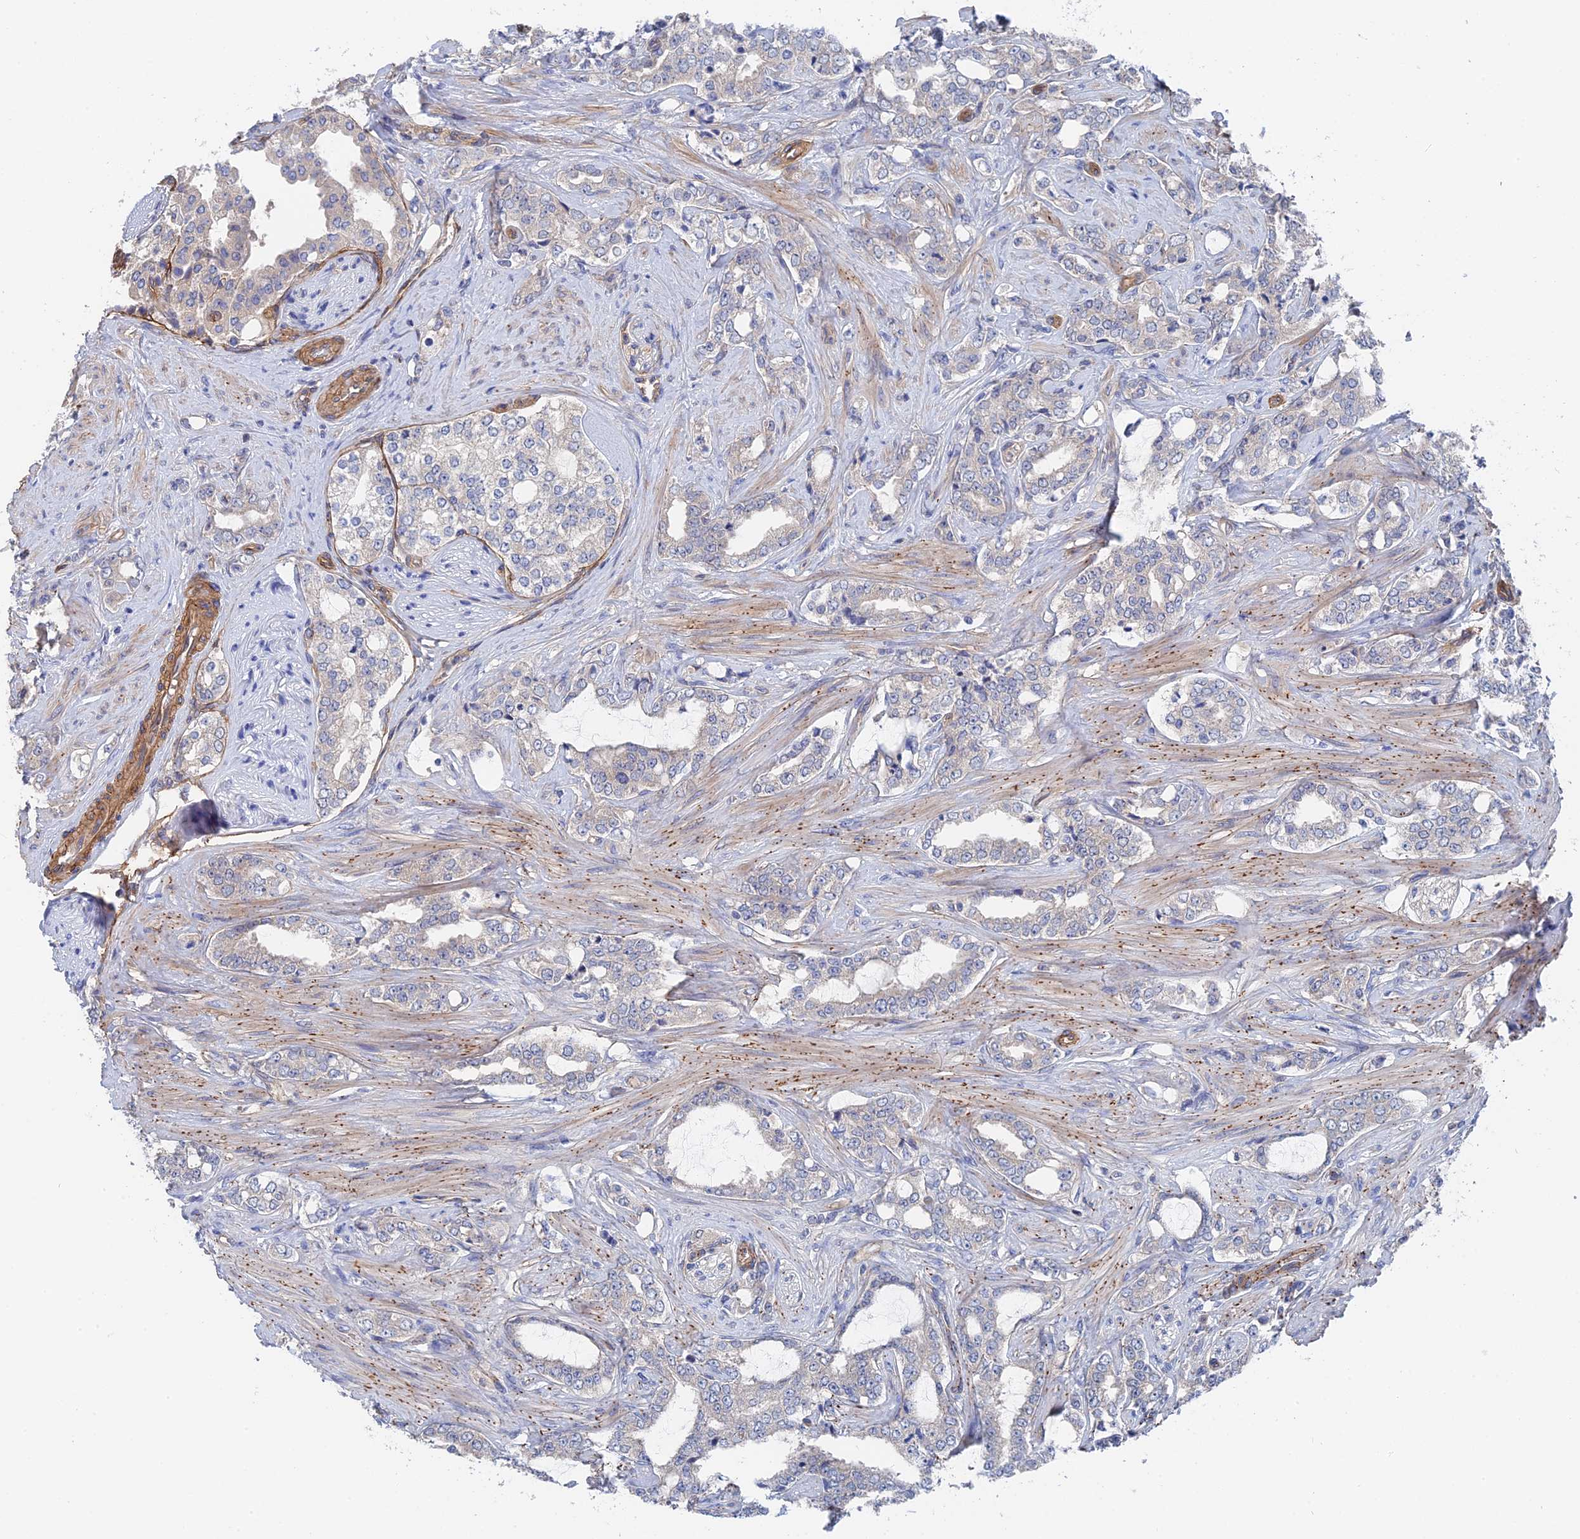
{"staining": {"intensity": "weak", "quantity": "<25%", "location": "cytoplasmic/membranous"}, "tissue": "prostate cancer", "cell_type": "Tumor cells", "image_type": "cancer", "snomed": [{"axis": "morphology", "description": "Adenocarcinoma, High grade"}, {"axis": "topography", "description": "Prostate"}], "caption": "This is an immunohistochemistry (IHC) image of prostate adenocarcinoma (high-grade). There is no staining in tumor cells.", "gene": "MTHFSD", "patient": {"sex": "male", "age": 64}}